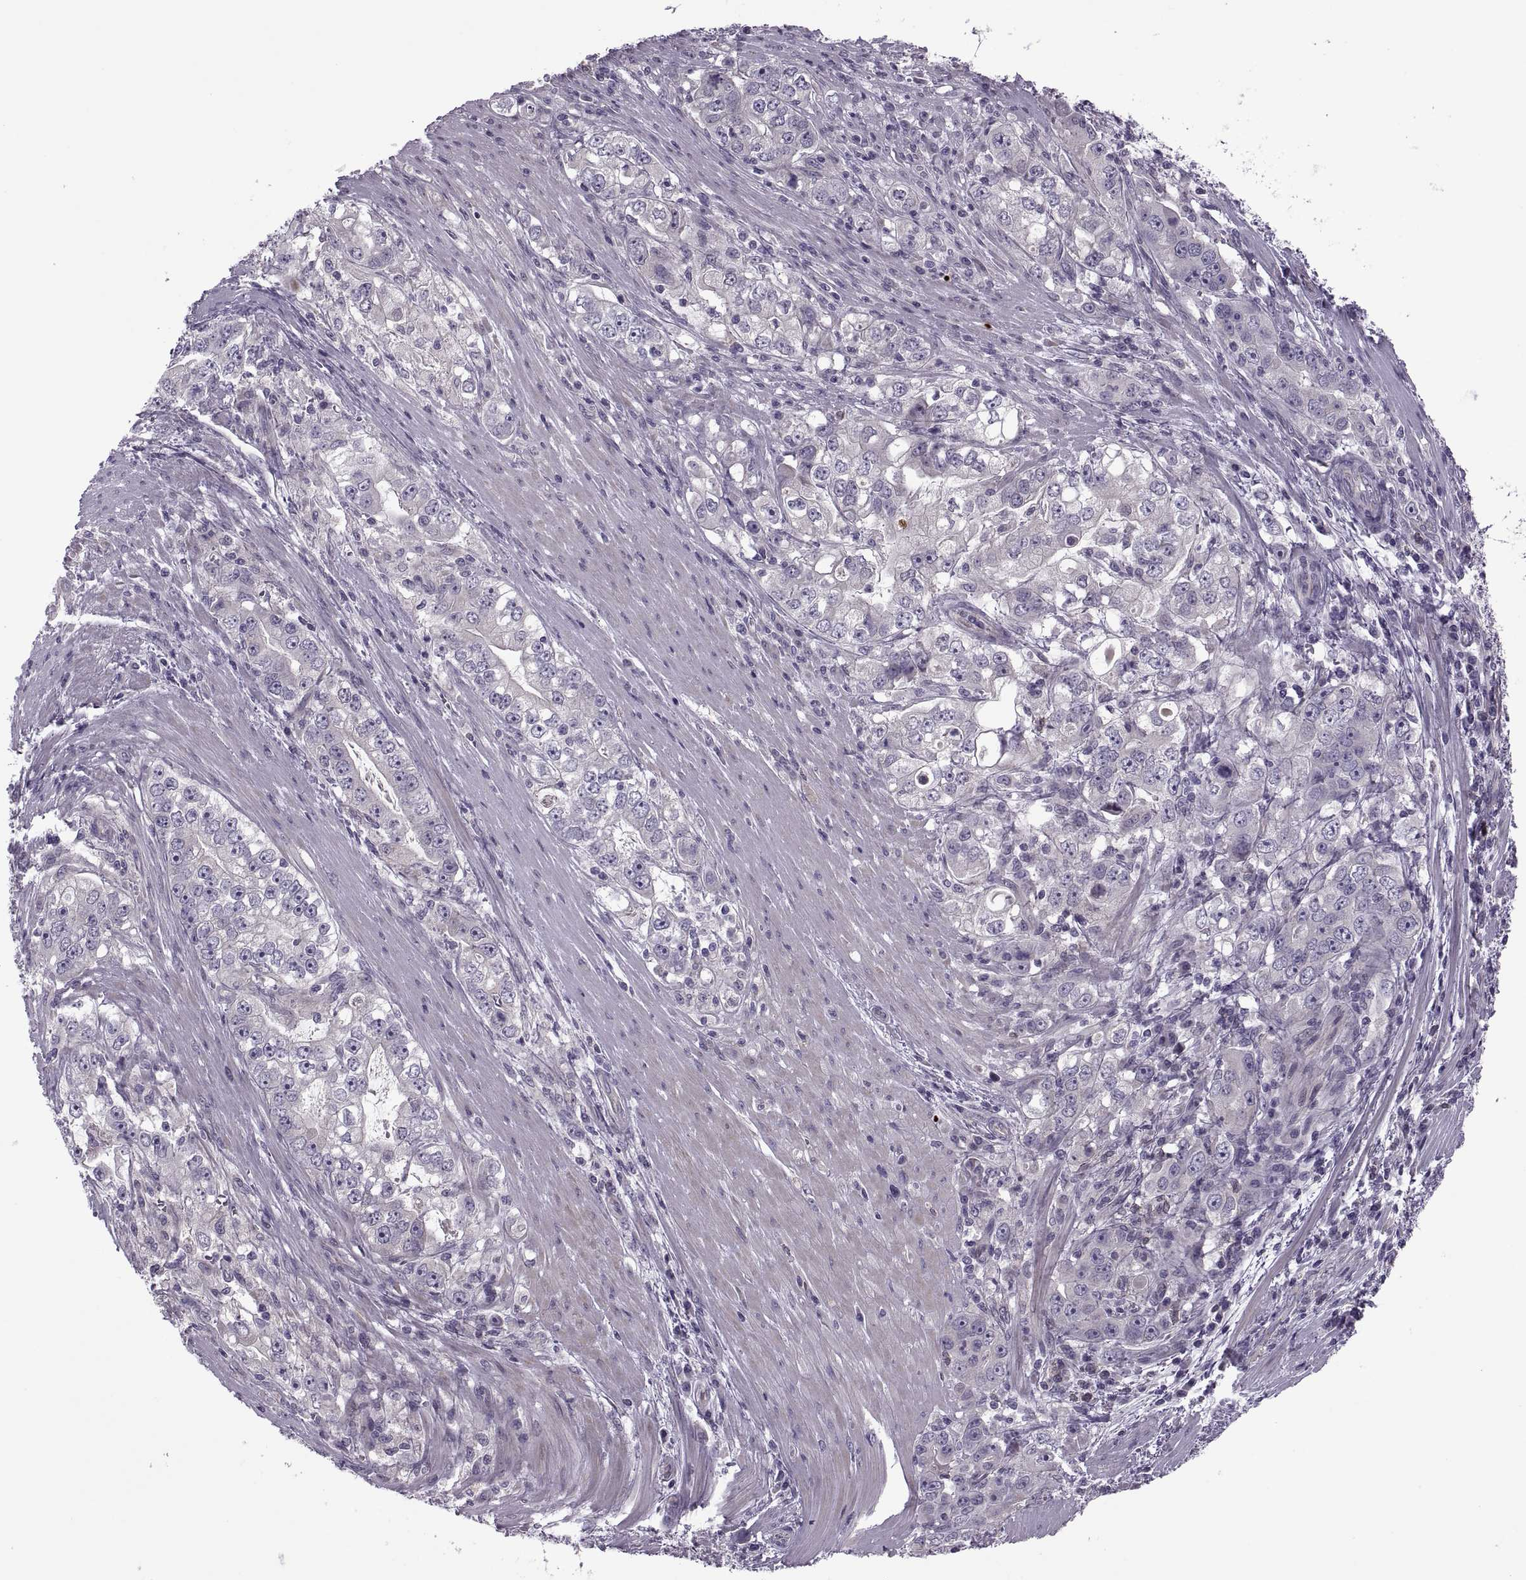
{"staining": {"intensity": "negative", "quantity": "none", "location": "none"}, "tissue": "stomach cancer", "cell_type": "Tumor cells", "image_type": "cancer", "snomed": [{"axis": "morphology", "description": "Adenocarcinoma, NOS"}, {"axis": "topography", "description": "Stomach, lower"}], "caption": "Stomach adenocarcinoma stained for a protein using immunohistochemistry (IHC) shows no staining tumor cells.", "gene": "ODF3", "patient": {"sex": "female", "age": 72}}